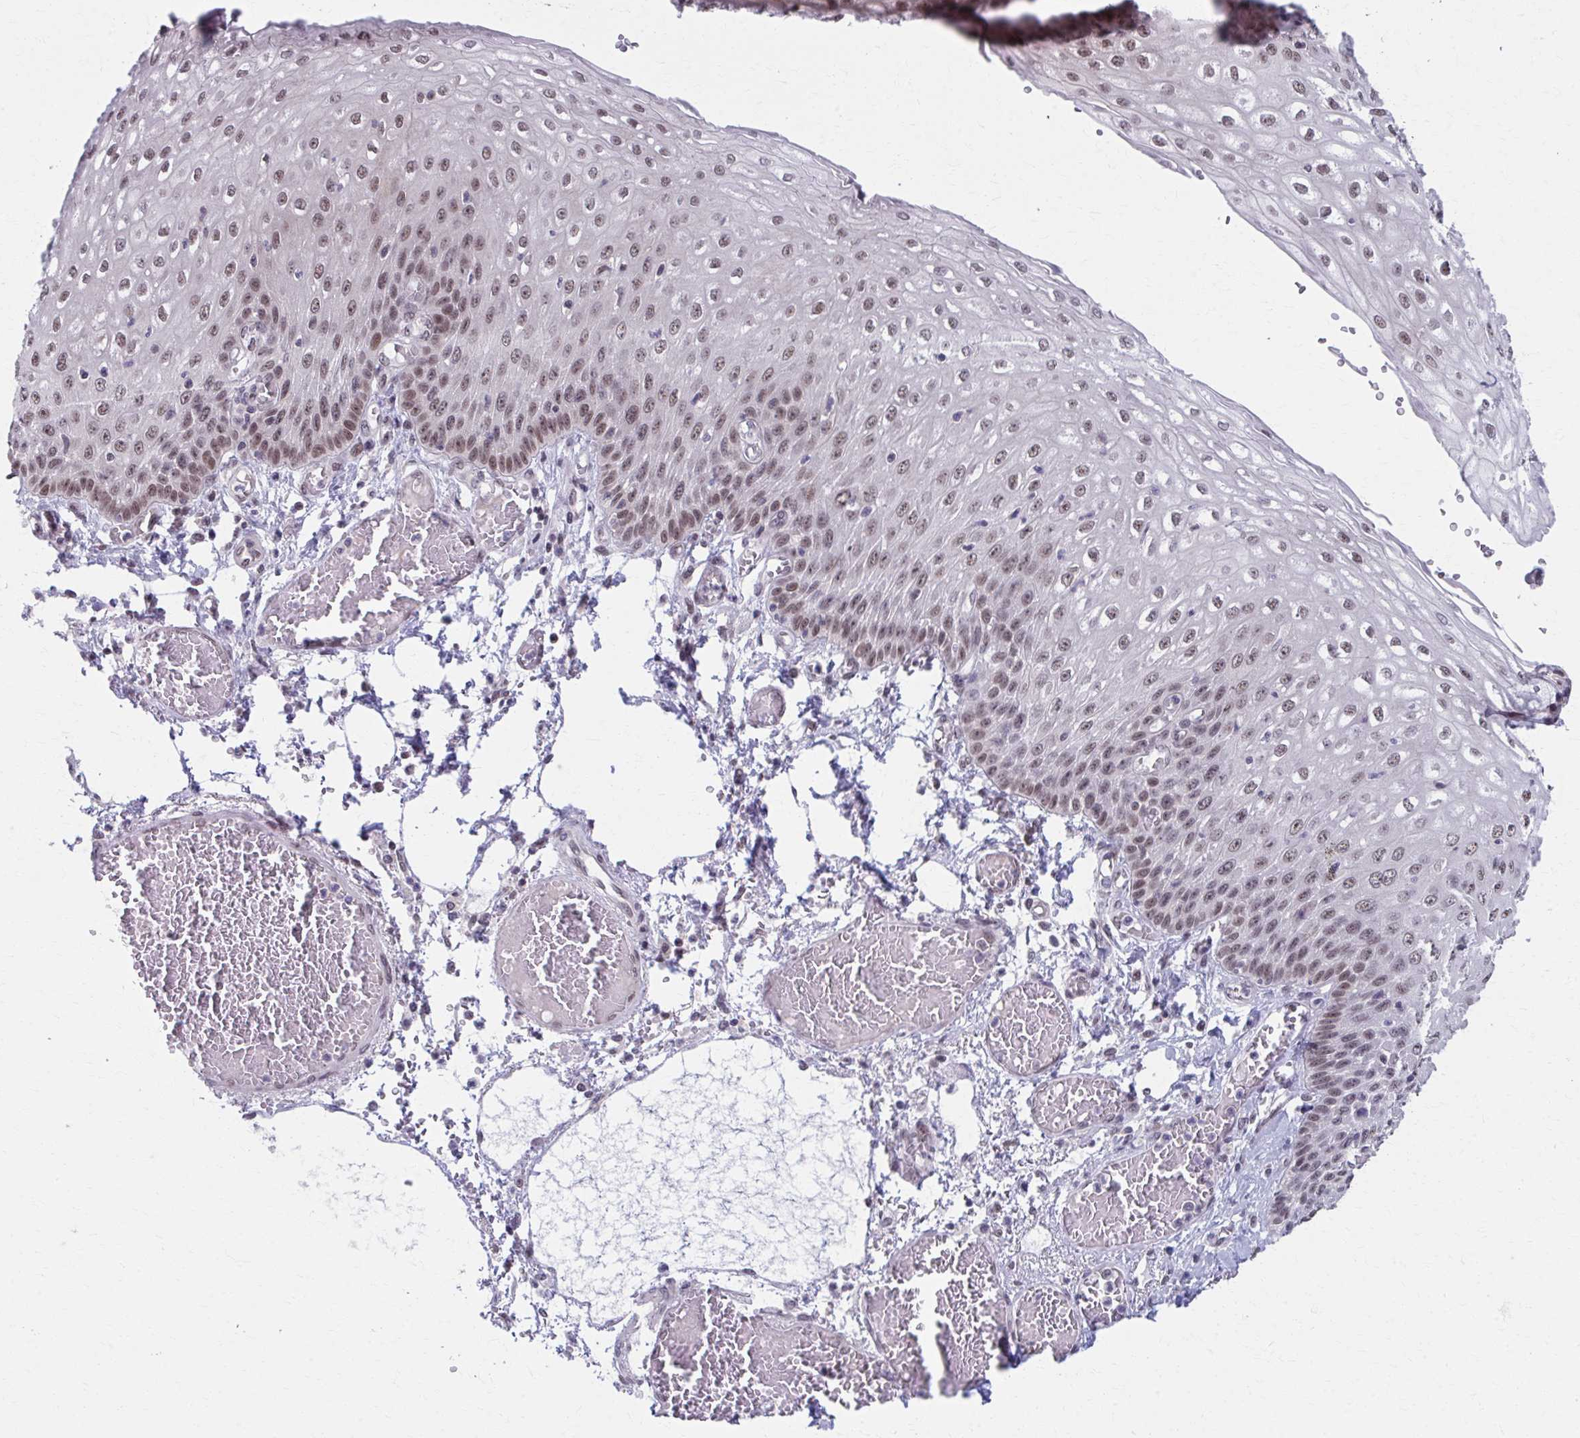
{"staining": {"intensity": "moderate", "quantity": ">75%", "location": "nuclear"}, "tissue": "esophagus", "cell_type": "Squamous epithelial cells", "image_type": "normal", "snomed": [{"axis": "morphology", "description": "Normal tissue, NOS"}, {"axis": "morphology", "description": "Adenocarcinoma, NOS"}, {"axis": "topography", "description": "Esophagus"}], "caption": "Immunohistochemistry (DAB (3,3'-diaminobenzidine)) staining of normal human esophagus reveals moderate nuclear protein expression in approximately >75% of squamous epithelial cells.", "gene": "SETBP1", "patient": {"sex": "male", "age": 81}}